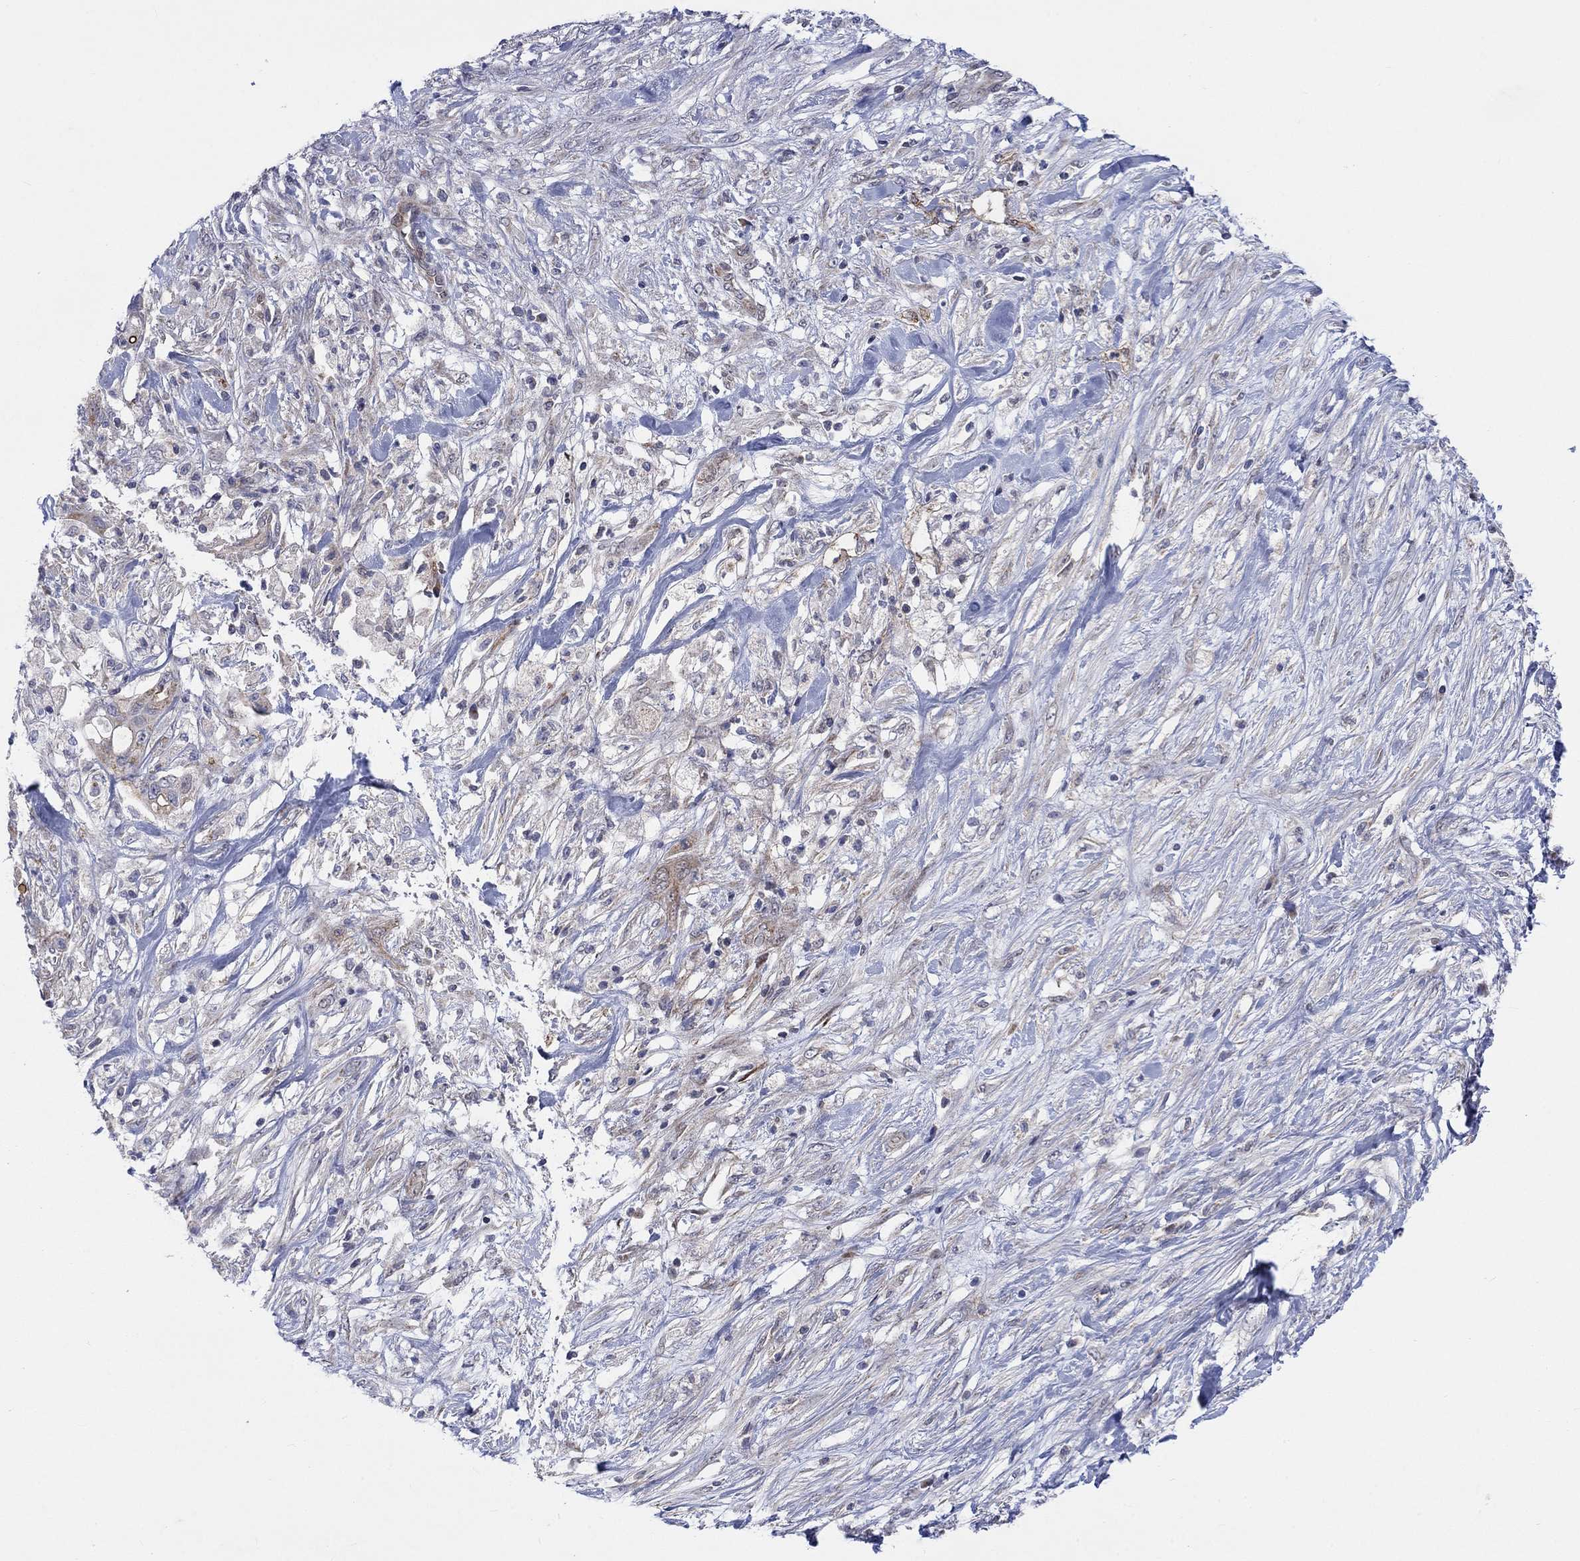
{"staining": {"intensity": "weak", "quantity": "<25%", "location": "cytoplasmic/membranous"}, "tissue": "pancreatic cancer", "cell_type": "Tumor cells", "image_type": "cancer", "snomed": [{"axis": "morphology", "description": "Adenocarcinoma, NOS"}, {"axis": "topography", "description": "Pancreas"}], "caption": "A photomicrograph of human pancreatic adenocarcinoma is negative for staining in tumor cells. (Immunohistochemistry, brightfield microscopy, high magnification).", "gene": "SLC35F2", "patient": {"sex": "female", "age": 72}}